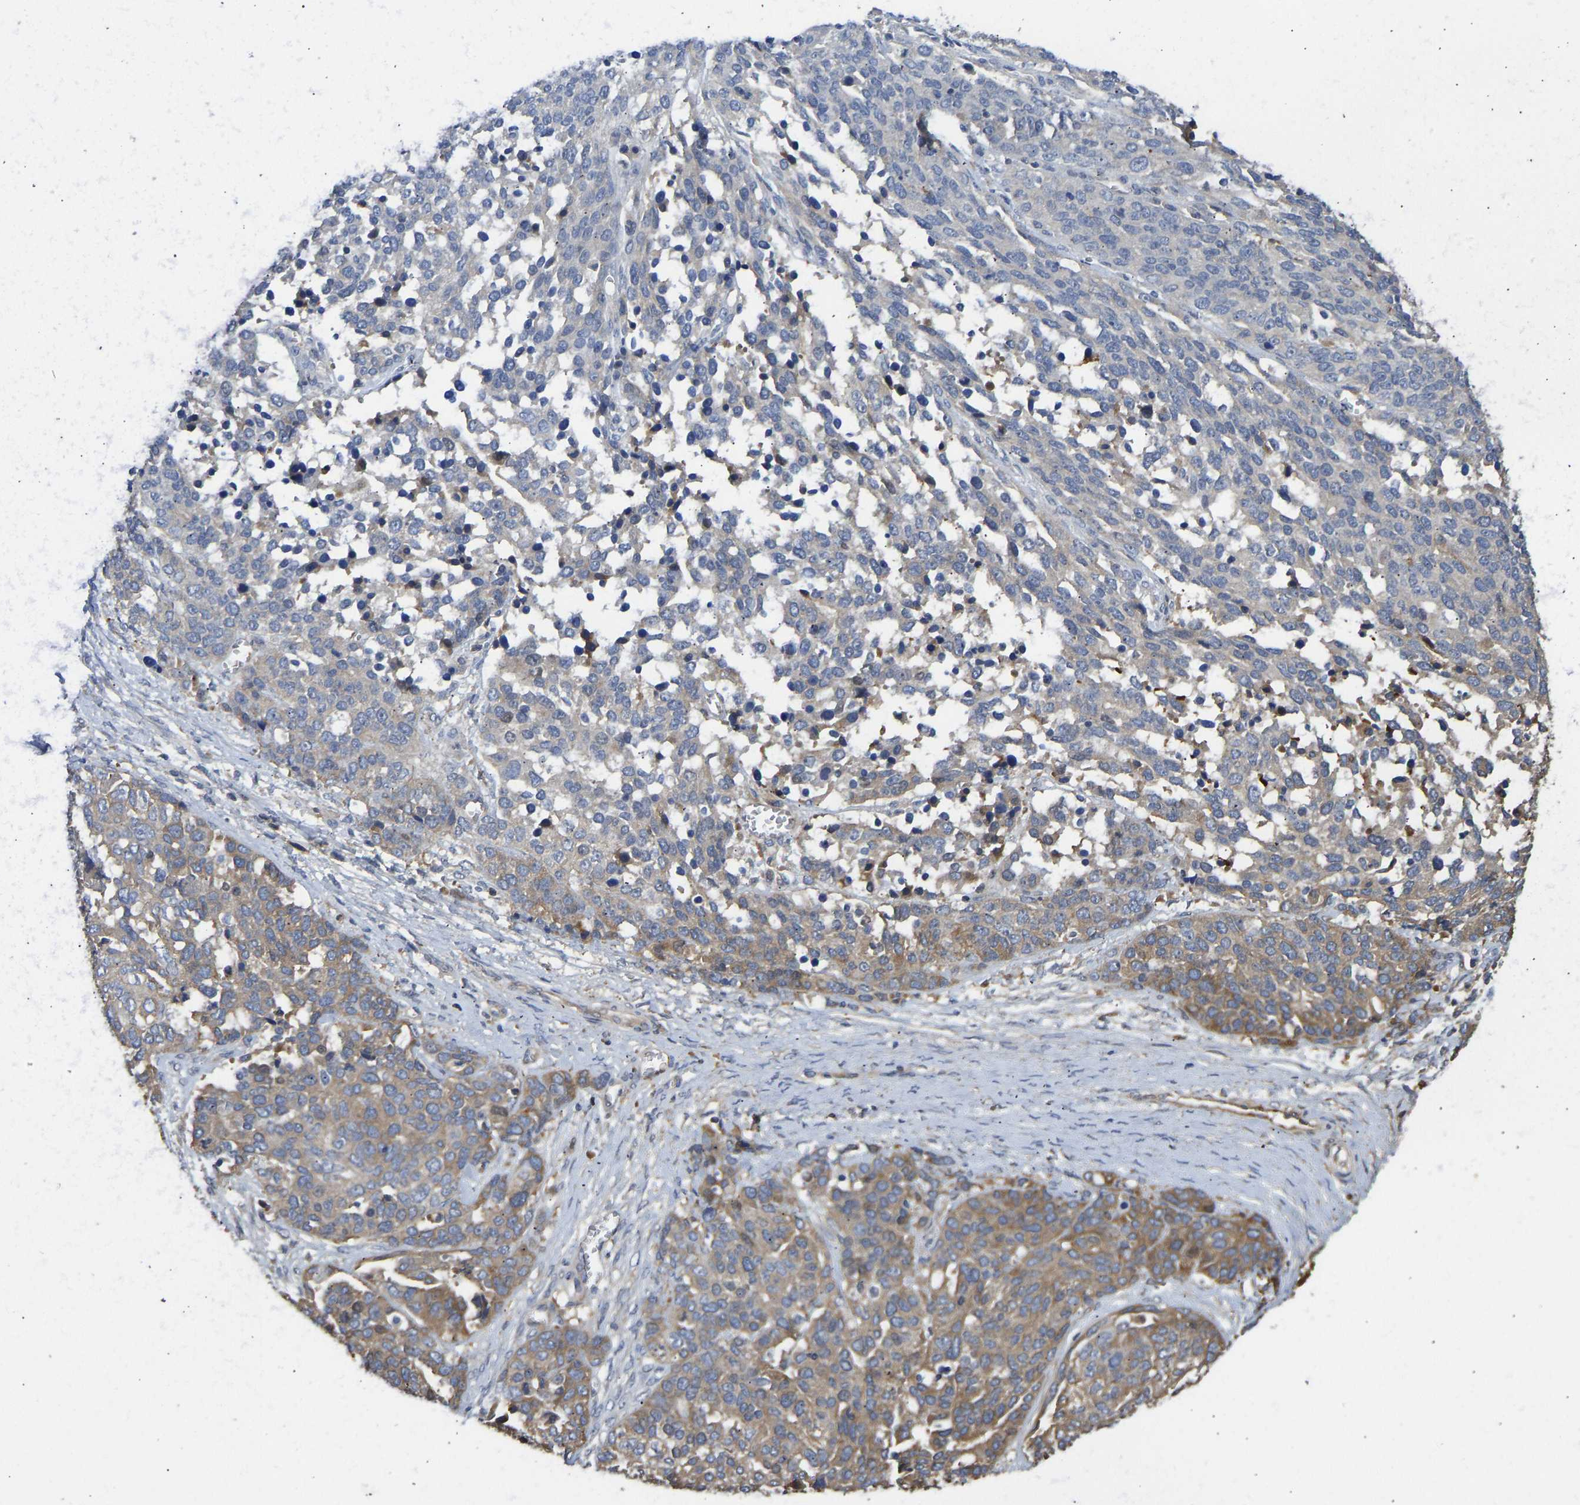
{"staining": {"intensity": "moderate", "quantity": ">75%", "location": "cytoplasmic/membranous"}, "tissue": "ovarian cancer", "cell_type": "Tumor cells", "image_type": "cancer", "snomed": [{"axis": "morphology", "description": "Cystadenocarcinoma, serous, NOS"}, {"axis": "topography", "description": "Ovary"}], "caption": "High-power microscopy captured an IHC photomicrograph of ovarian serous cystadenocarcinoma, revealing moderate cytoplasmic/membranous positivity in about >75% of tumor cells.", "gene": "VCPKMT", "patient": {"sex": "female", "age": 44}}